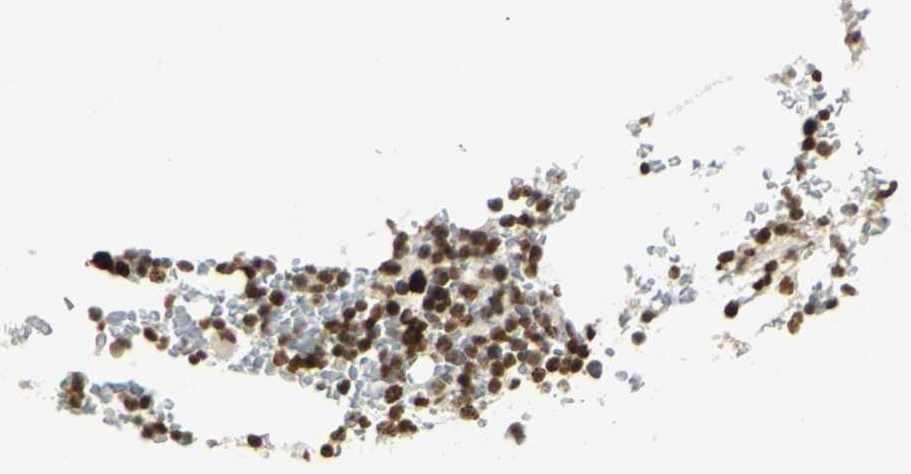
{"staining": {"intensity": "strong", "quantity": ">75%", "location": "nuclear"}, "tissue": "bone marrow", "cell_type": "Hematopoietic cells", "image_type": "normal", "snomed": [{"axis": "morphology", "description": "Normal tissue, NOS"}, {"axis": "topography", "description": "Bone marrow"}], "caption": "The photomicrograph displays a brown stain indicating the presence of a protein in the nuclear of hematopoietic cells in bone marrow.", "gene": "CBX3", "patient": {"sex": "female", "age": 66}}